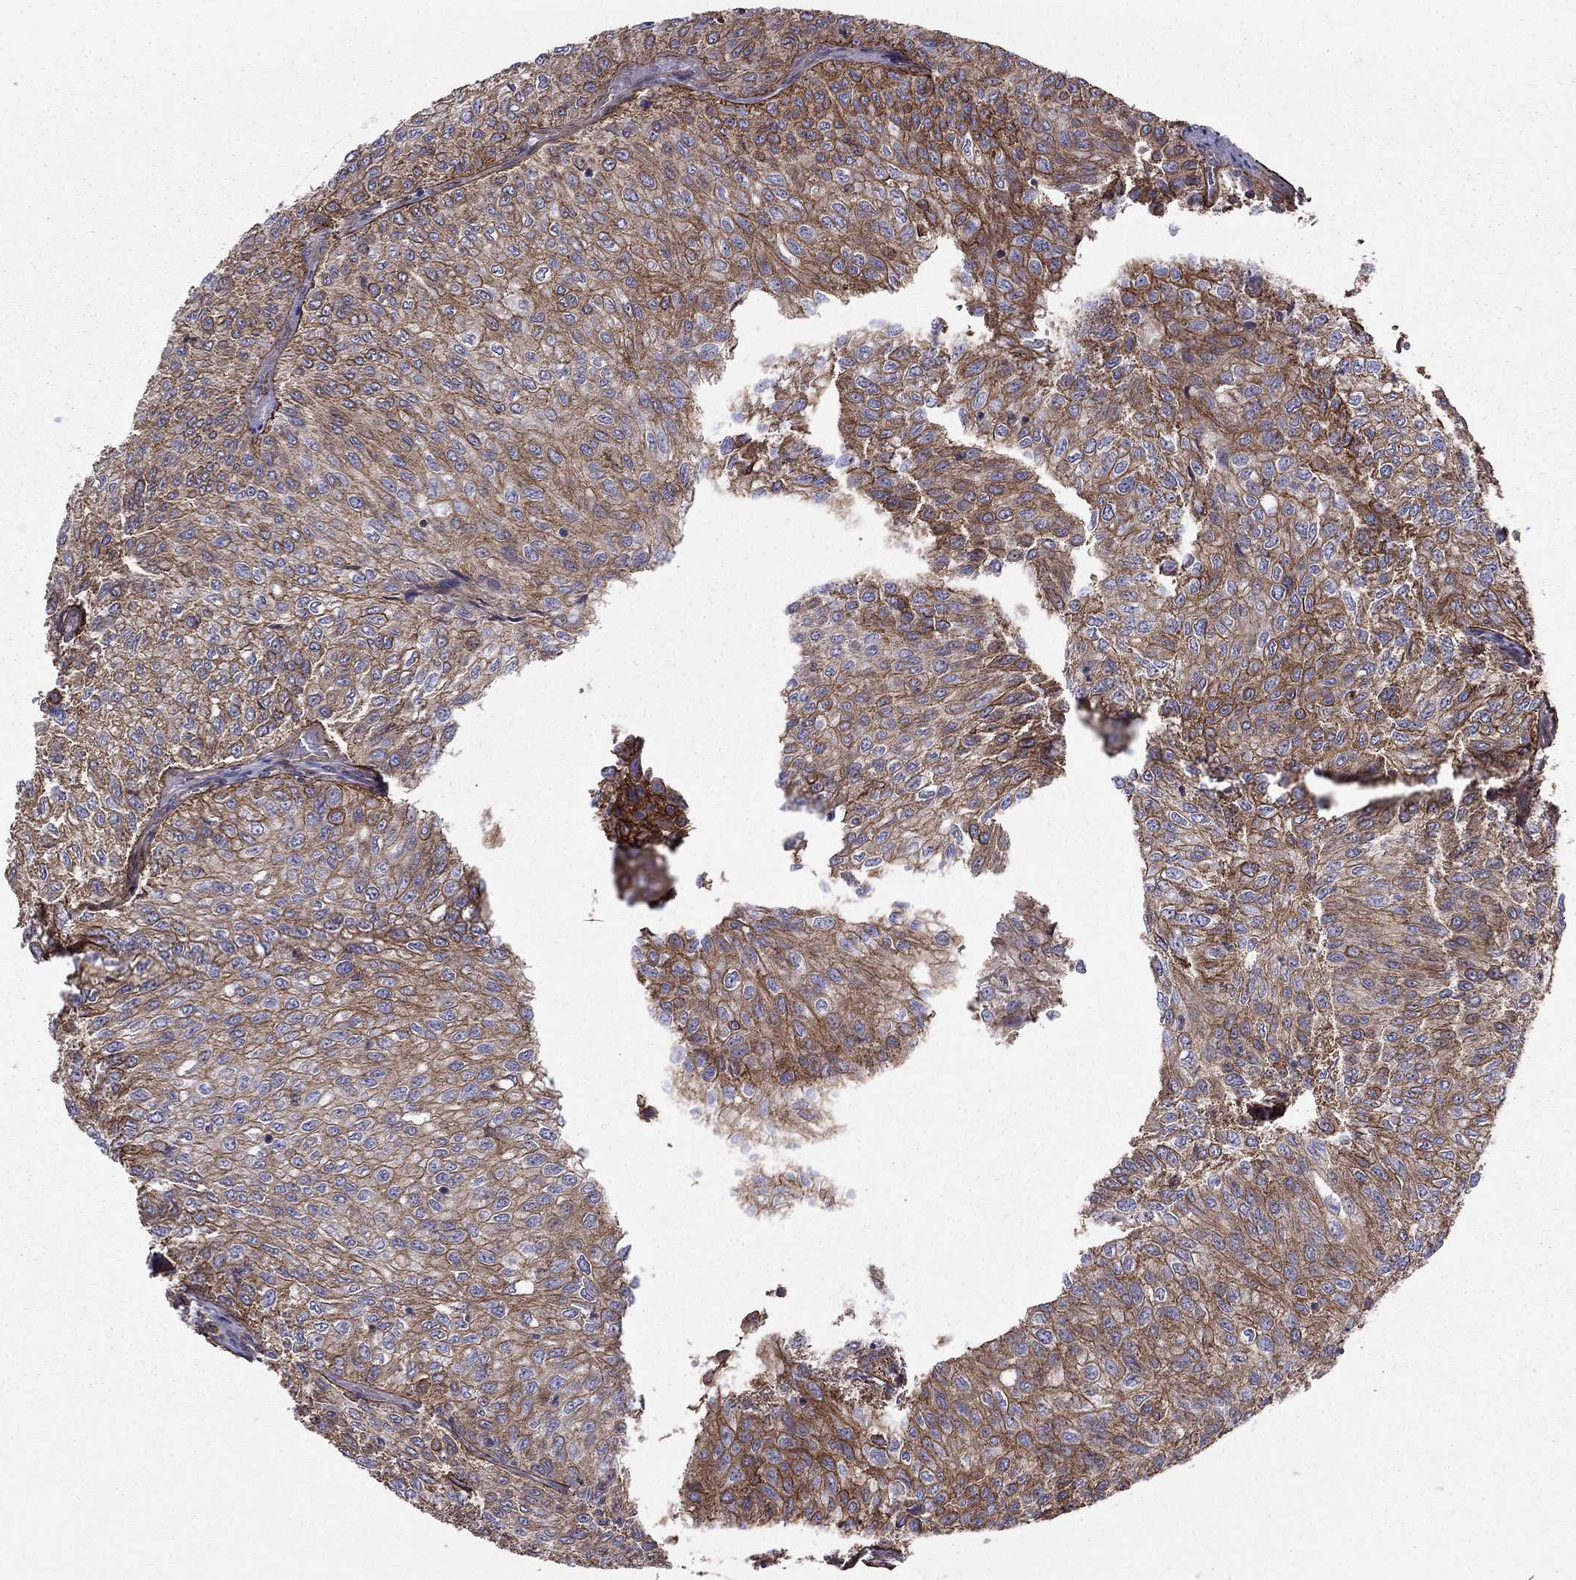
{"staining": {"intensity": "moderate", "quantity": "25%-75%", "location": "cytoplasmic/membranous"}, "tissue": "urothelial cancer", "cell_type": "Tumor cells", "image_type": "cancer", "snomed": [{"axis": "morphology", "description": "Urothelial carcinoma, Low grade"}, {"axis": "topography", "description": "Urinary bladder"}], "caption": "Urothelial carcinoma (low-grade) tissue shows moderate cytoplasmic/membranous expression in about 25%-75% of tumor cells, visualized by immunohistochemistry.", "gene": "SHMT1", "patient": {"sex": "male", "age": 78}}